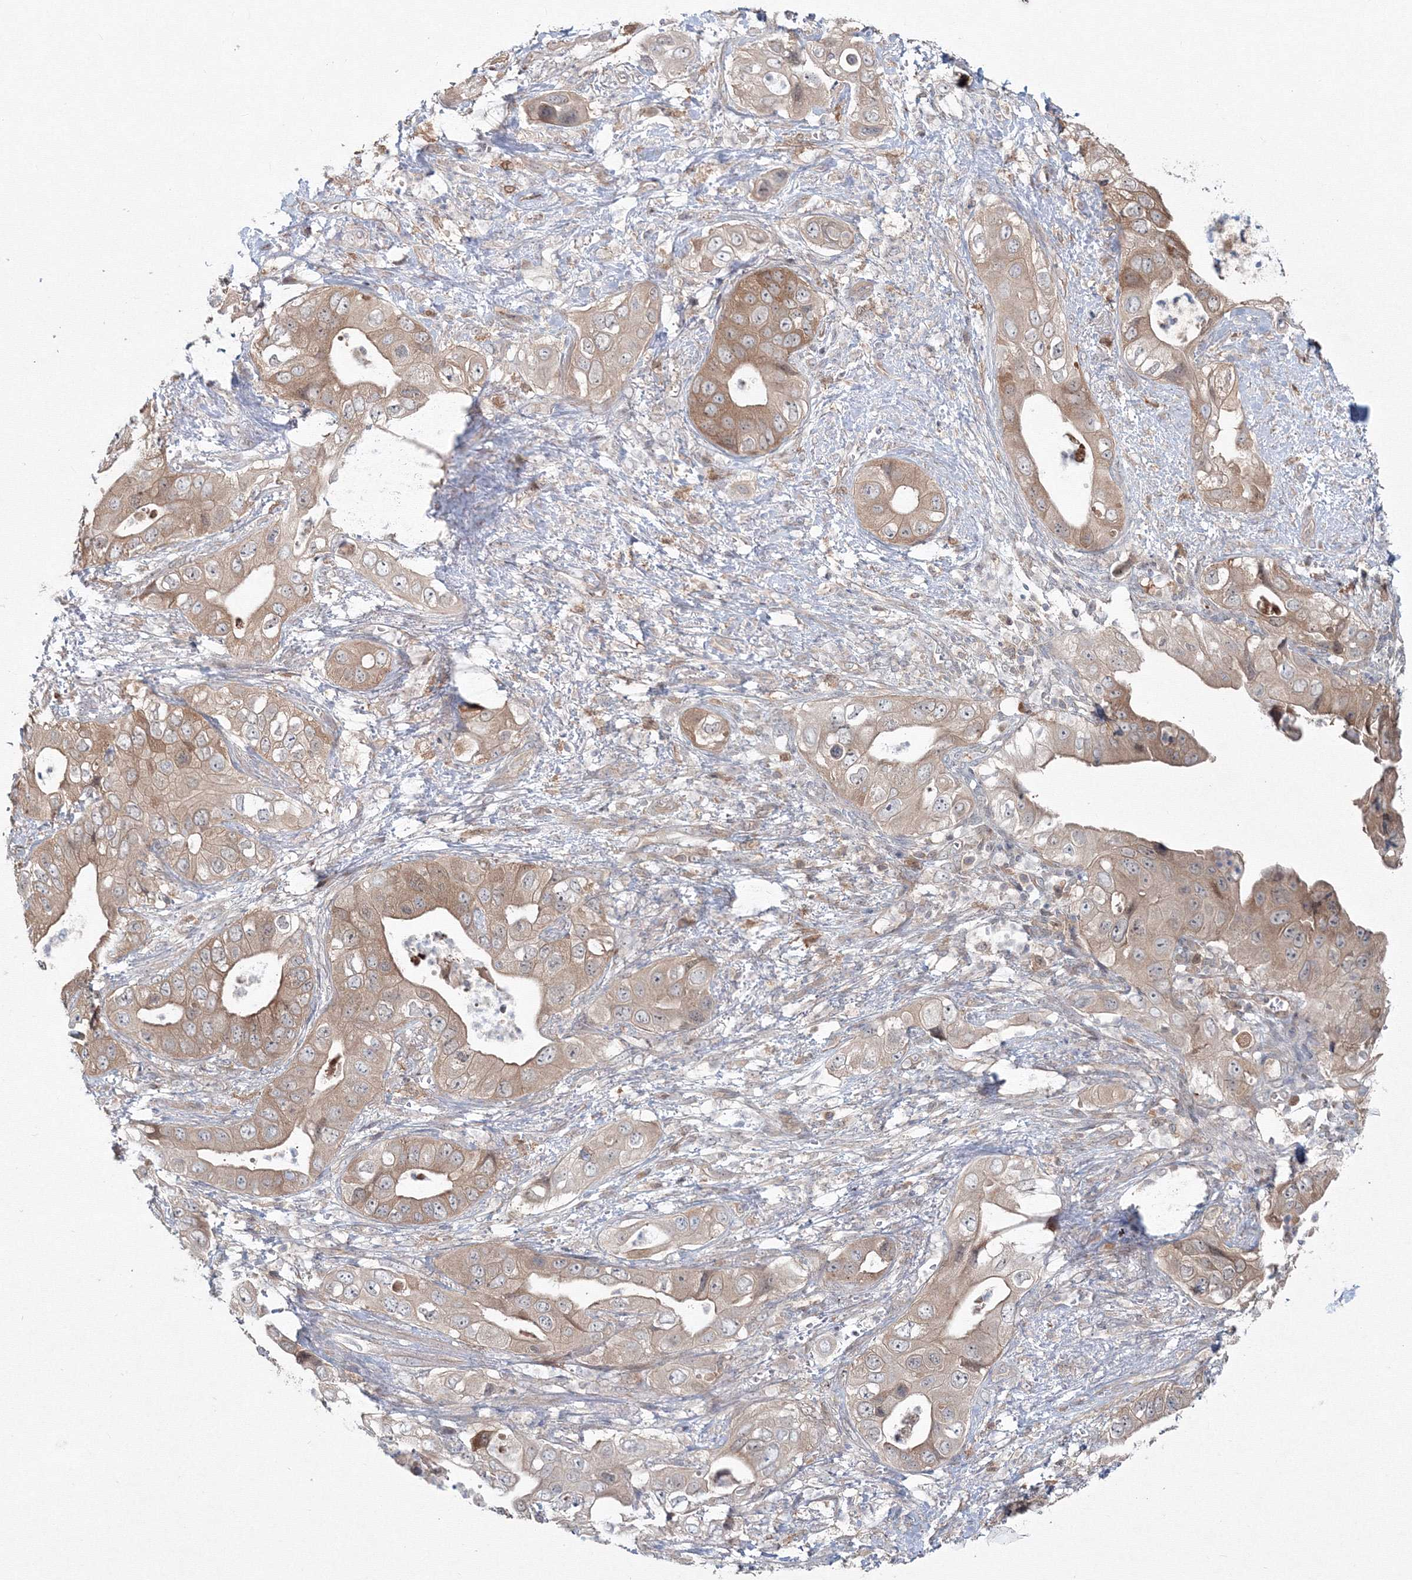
{"staining": {"intensity": "weak", "quantity": ">75%", "location": "cytoplasmic/membranous"}, "tissue": "pancreatic cancer", "cell_type": "Tumor cells", "image_type": "cancer", "snomed": [{"axis": "morphology", "description": "Adenocarcinoma, NOS"}, {"axis": "topography", "description": "Pancreas"}], "caption": "Weak cytoplasmic/membranous expression for a protein is appreciated in approximately >75% of tumor cells of pancreatic cancer (adenocarcinoma) using IHC.", "gene": "MKRN2", "patient": {"sex": "female", "age": 78}}